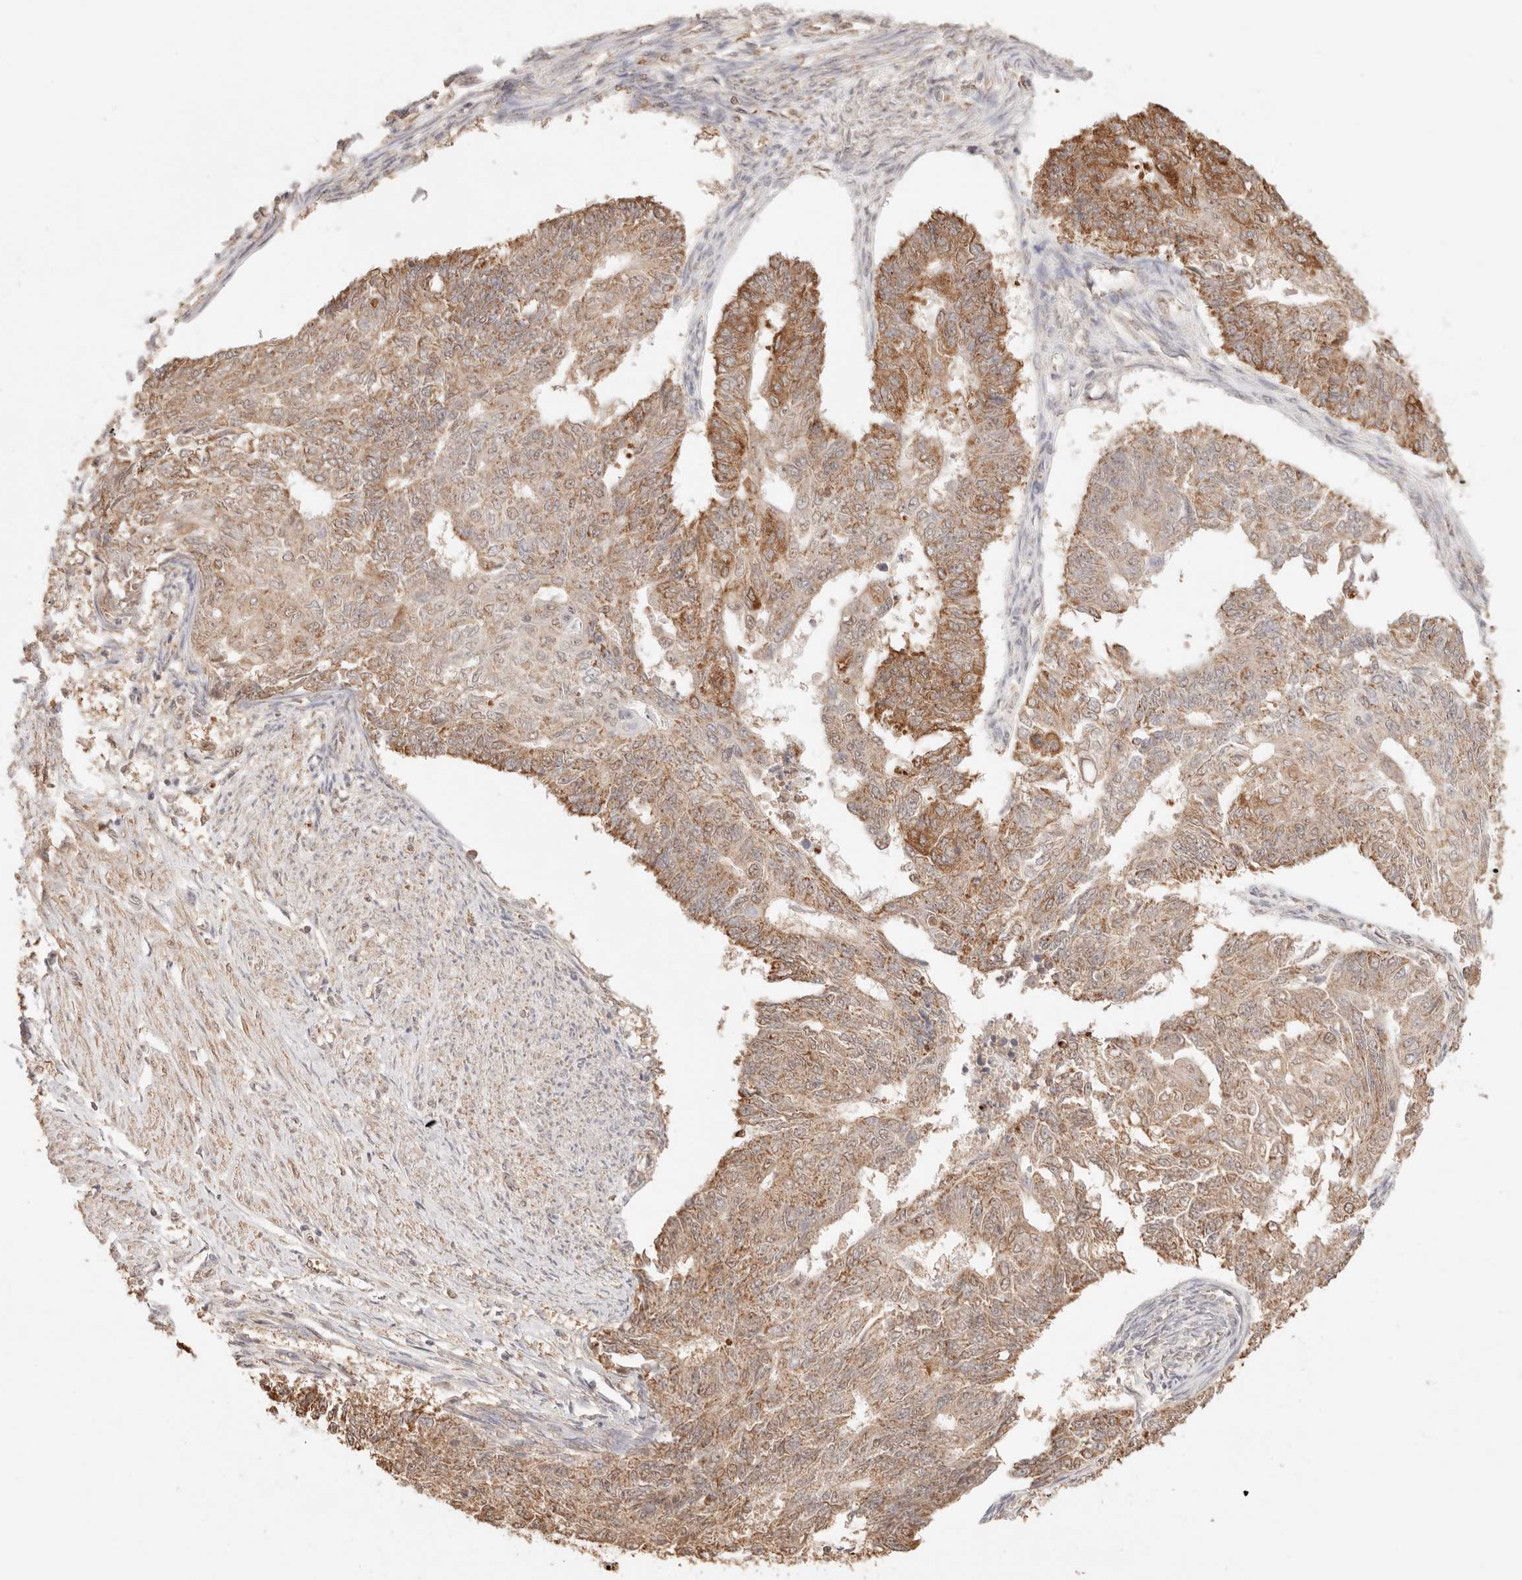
{"staining": {"intensity": "moderate", "quantity": ">75%", "location": "cytoplasmic/membranous"}, "tissue": "endometrial cancer", "cell_type": "Tumor cells", "image_type": "cancer", "snomed": [{"axis": "morphology", "description": "Adenocarcinoma, NOS"}, {"axis": "topography", "description": "Endometrium"}], "caption": "Endometrial cancer (adenocarcinoma) stained with DAB (3,3'-diaminobenzidine) immunohistochemistry displays medium levels of moderate cytoplasmic/membranous expression in approximately >75% of tumor cells.", "gene": "IL1R2", "patient": {"sex": "female", "age": 32}}